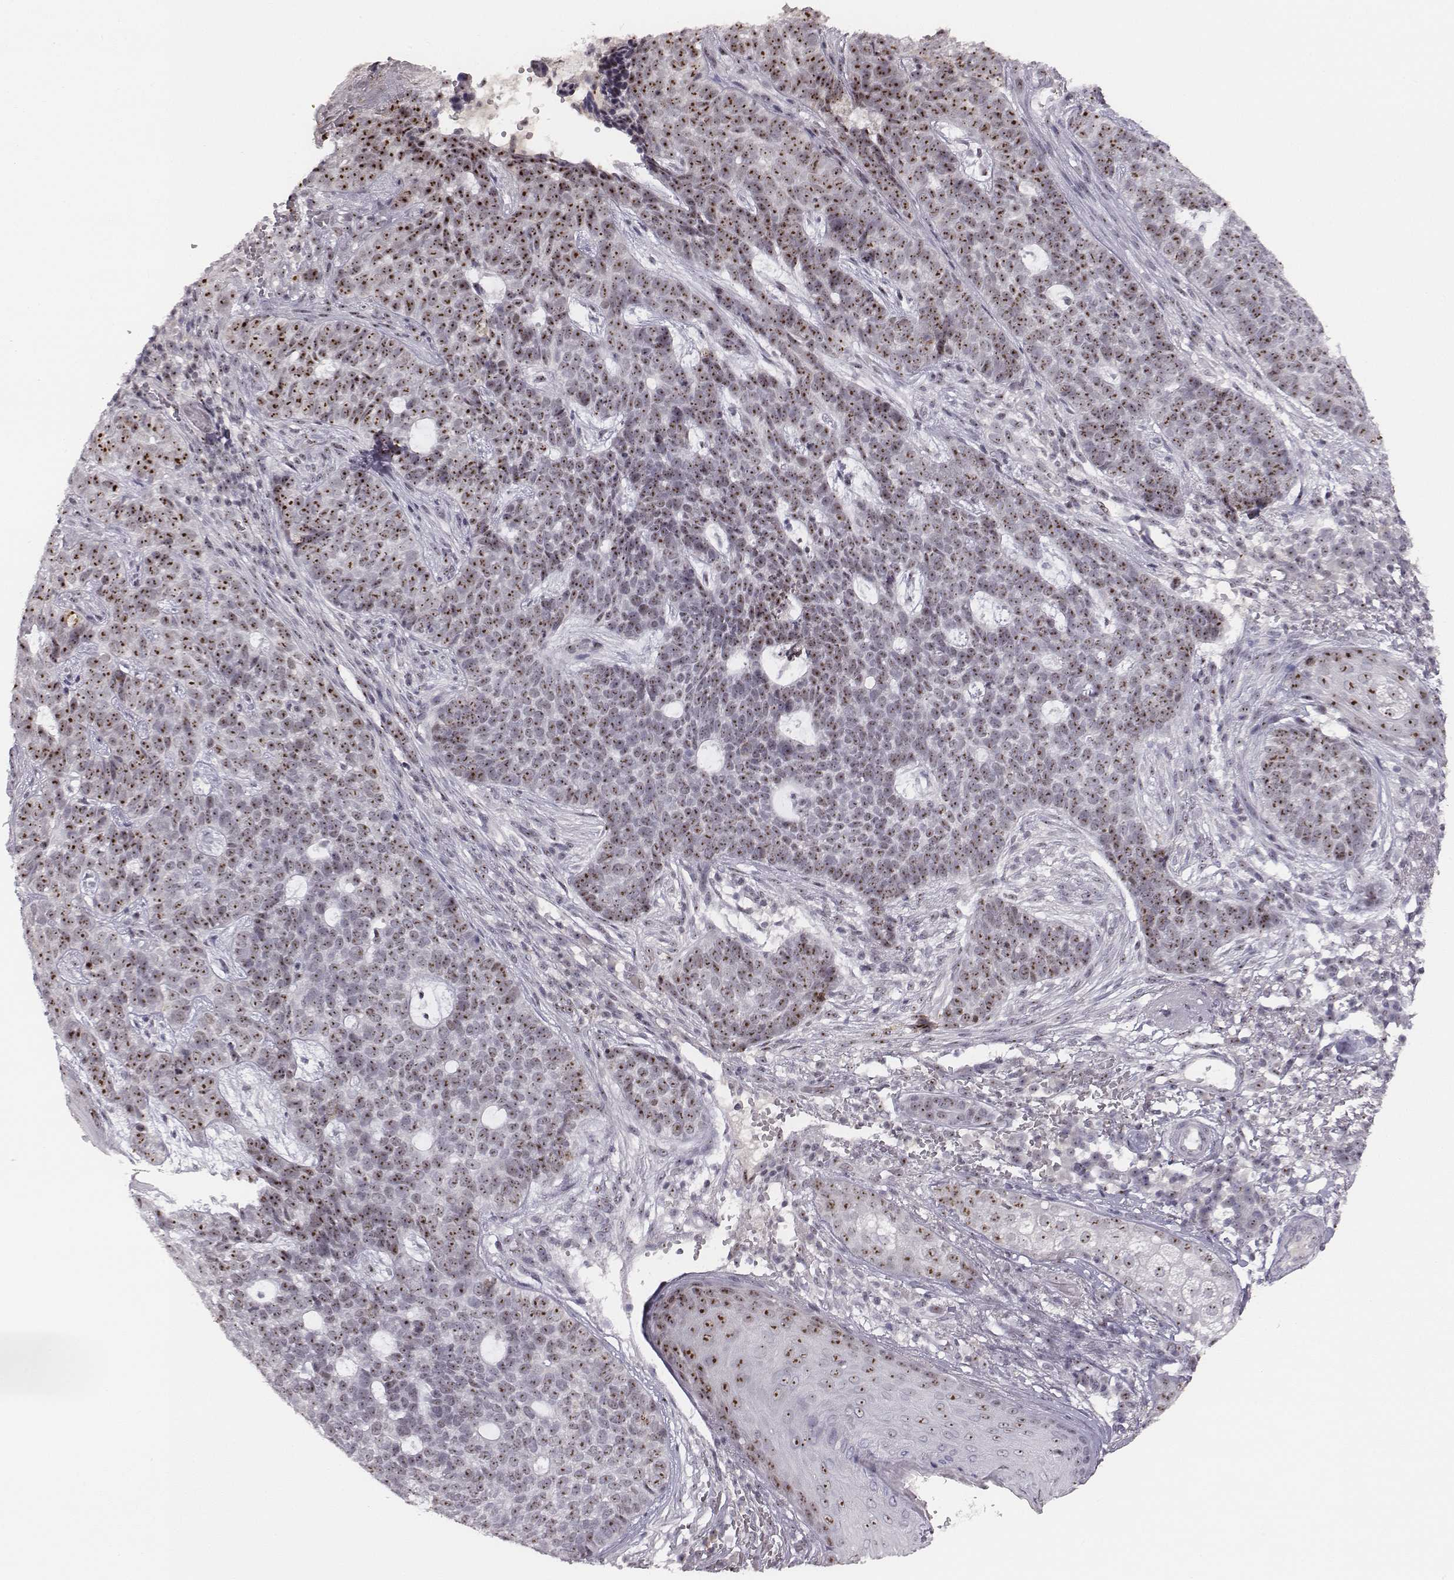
{"staining": {"intensity": "strong", "quantity": ">75%", "location": "nuclear"}, "tissue": "skin cancer", "cell_type": "Tumor cells", "image_type": "cancer", "snomed": [{"axis": "morphology", "description": "Basal cell carcinoma"}, {"axis": "topography", "description": "Skin"}], "caption": "High-power microscopy captured an immunohistochemistry (IHC) photomicrograph of skin cancer (basal cell carcinoma), revealing strong nuclear positivity in approximately >75% of tumor cells.", "gene": "NIFK", "patient": {"sex": "female", "age": 69}}